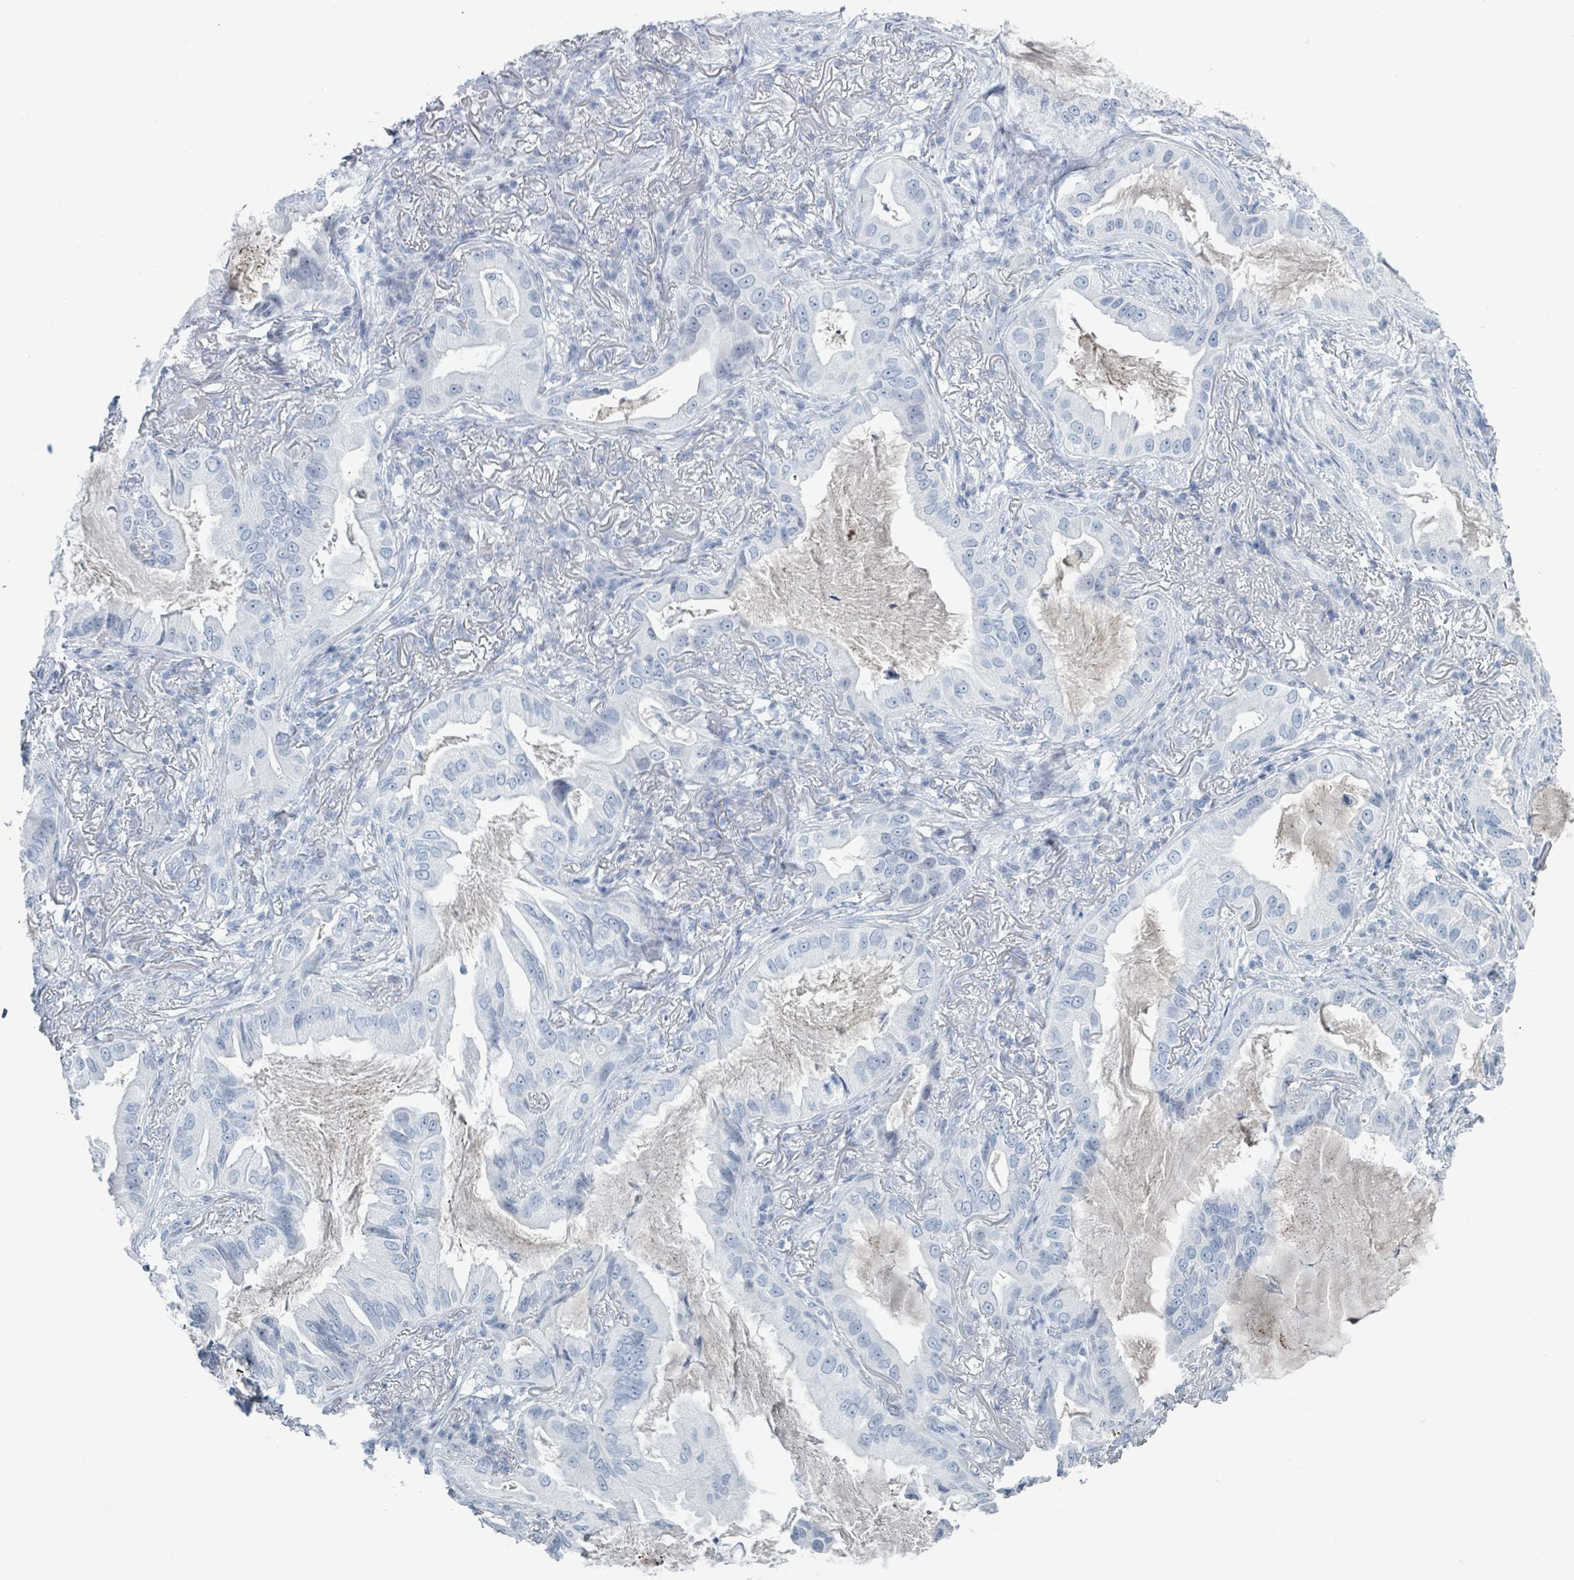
{"staining": {"intensity": "negative", "quantity": "none", "location": "none"}, "tissue": "lung cancer", "cell_type": "Tumor cells", "image_type": "cancer", "snomed": [{"axis": "morphology", "description": "Adenocarcinoma, NOS"}, {"axis": "topography", "description": "Lung"}], "caption": "Protein analysis of lung adenocarcinoma reveals no significant staining in tumor cells.", "gene": "GPR15LG", "patient": {"sex": "female", "age": 69}}